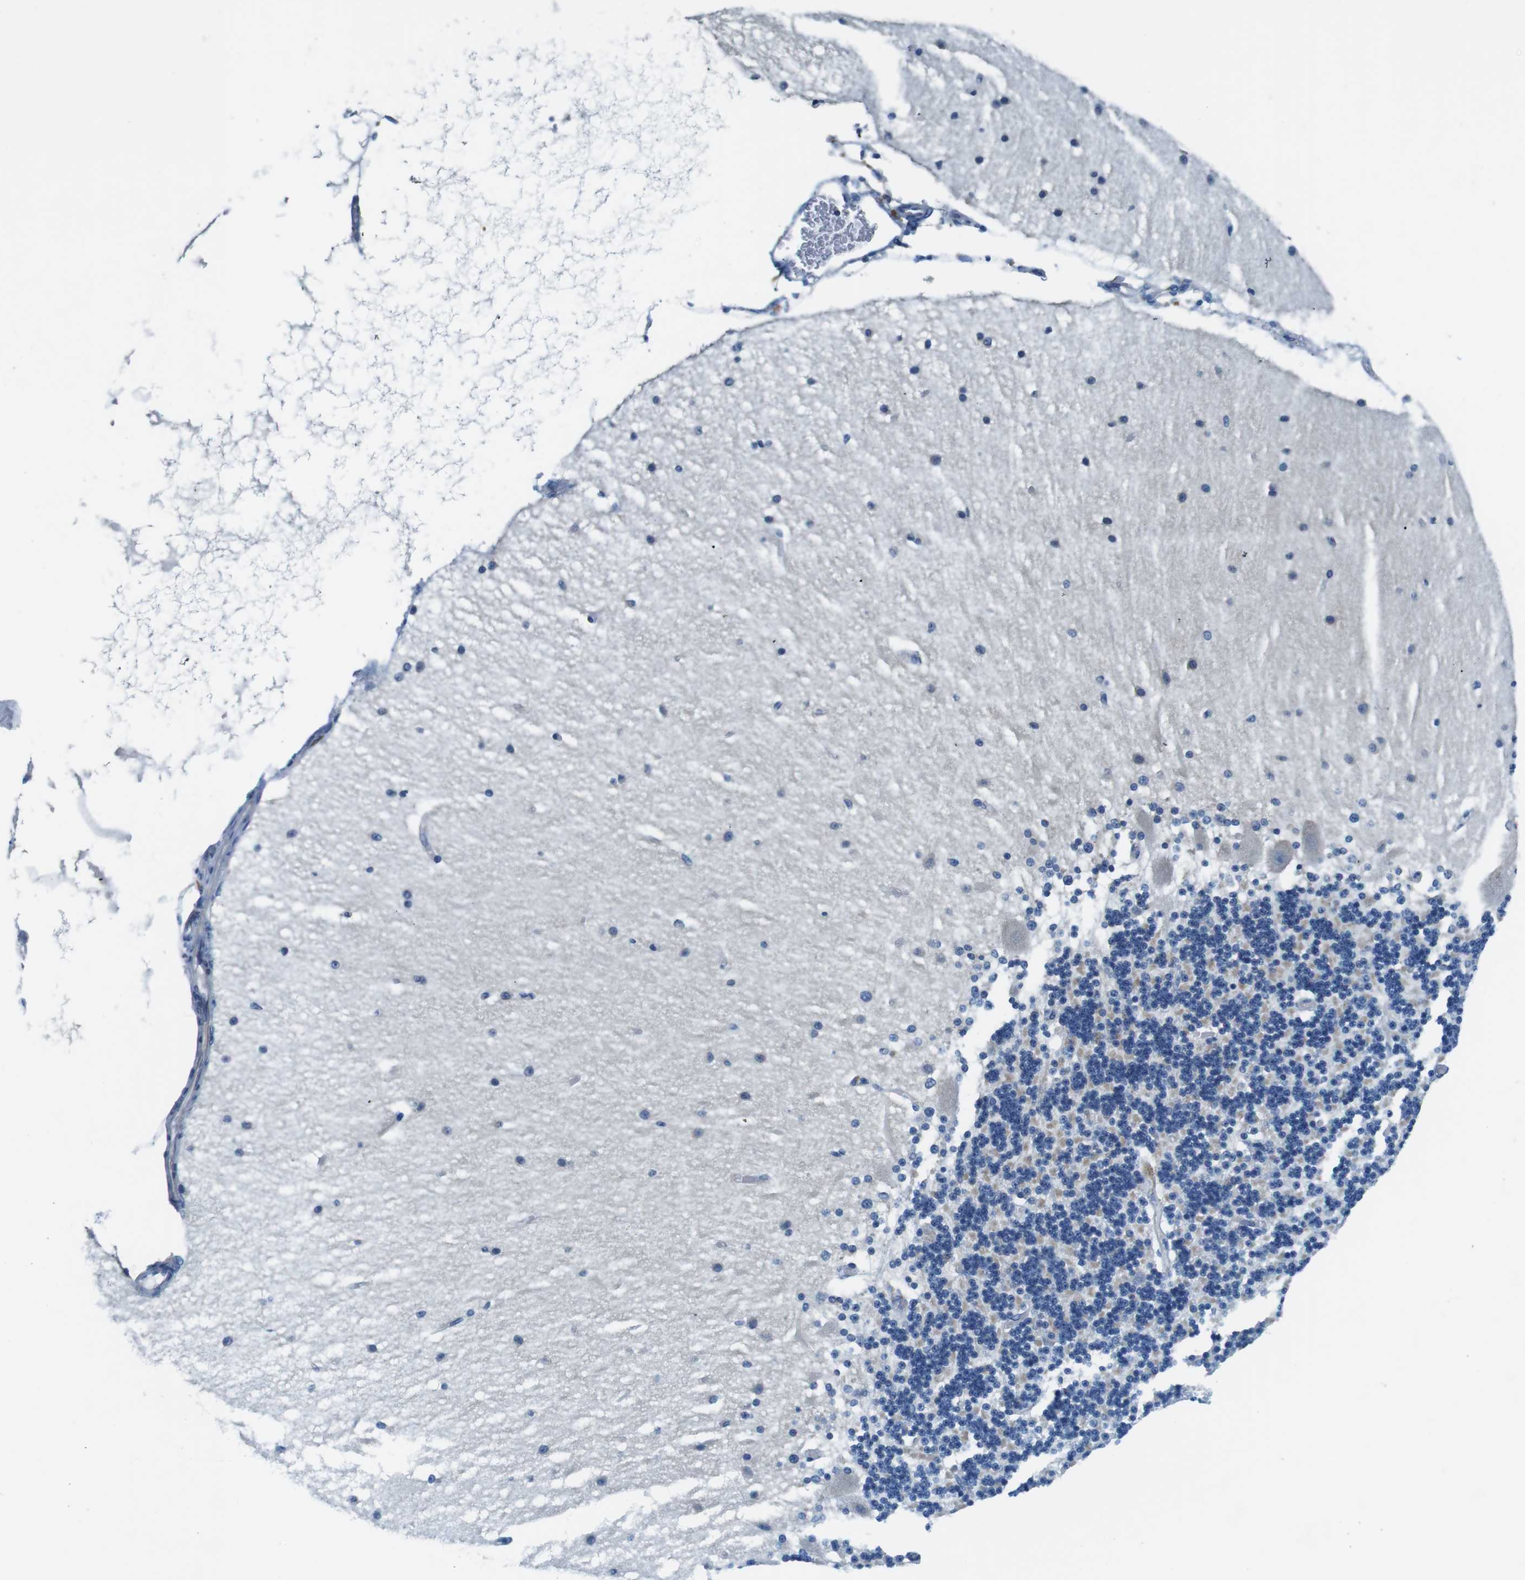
{"staining": {"intensity": "weak", "quantity": "25%-75%", "location": "cytoplasmic/membranous"}, "tissue": "cerebellum", "cell_type": "Cells in granular layer", "image_type": "normal", "snomed": [{"axis": "morphology", "description": "Normal tissue, NOS"}, {"axis": "topography", "description": "Cerebellum"}], "caption": "IHC photomicrograph of unremarkable human cerebellum stained for a protein (brown), which demonstrates low levels of weak cytoplasmic/membranous staining in about 25%-75% of cells in granular layer.", "gene": "SLC6A6", "patient": {"sex": "female", "age": 54}}